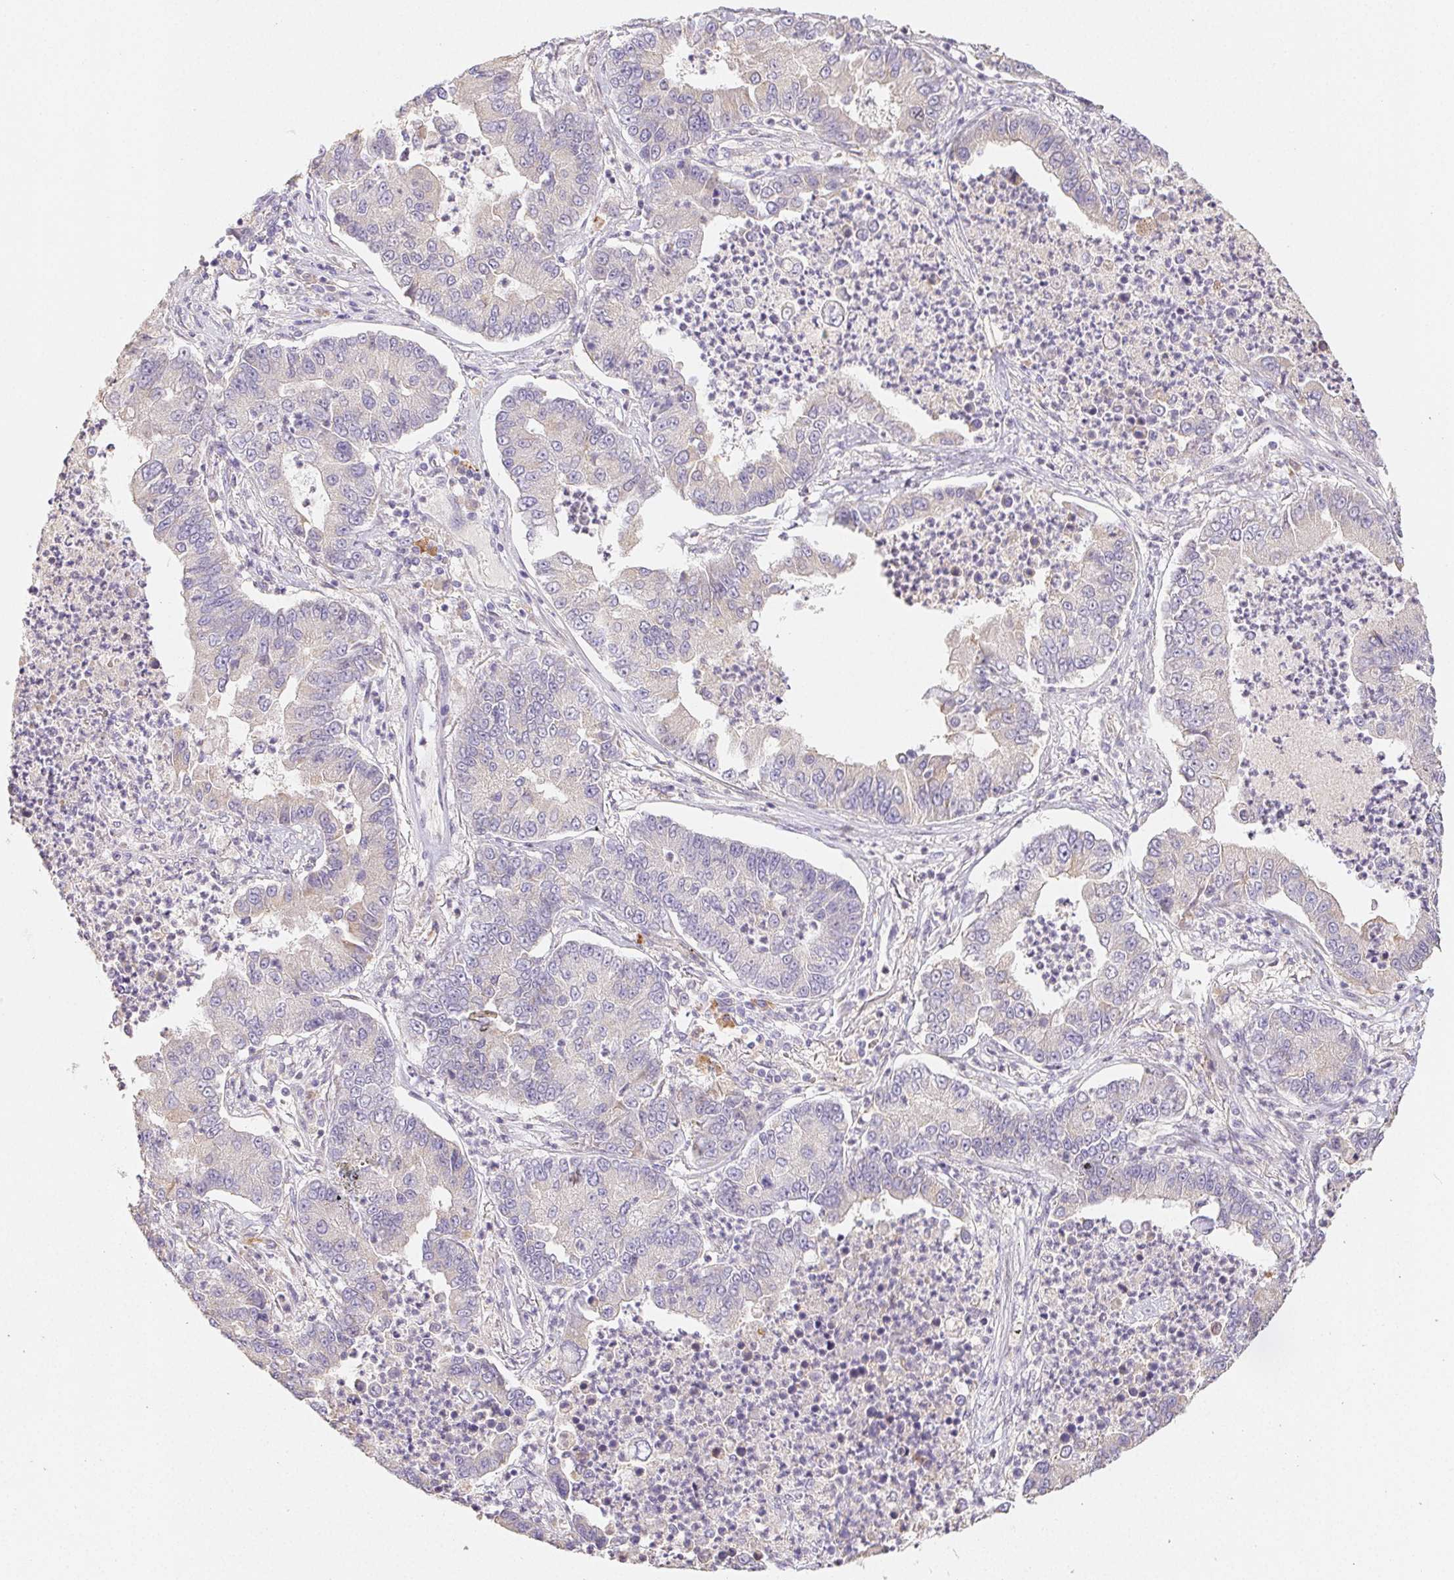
{"staining": {"intensity": "negative", "quantity": "none", "location": "none"}, "tissue": "lung cancer", "cell_type": "Tumor cells", "image_type": "cancer", "snomed": [{"axis": "morphology", "description": "Adenocarcinoma, NOS"}, {"axis": "topography", "description": "Lung"}], "caption": "High power microscopy photomicrograph of an IHC histopathology image of lung cancer, revealing no significant positivity in tumor cells.", "gene": "ACVR1B", "patient": {"sex": "female", "age": 57}}